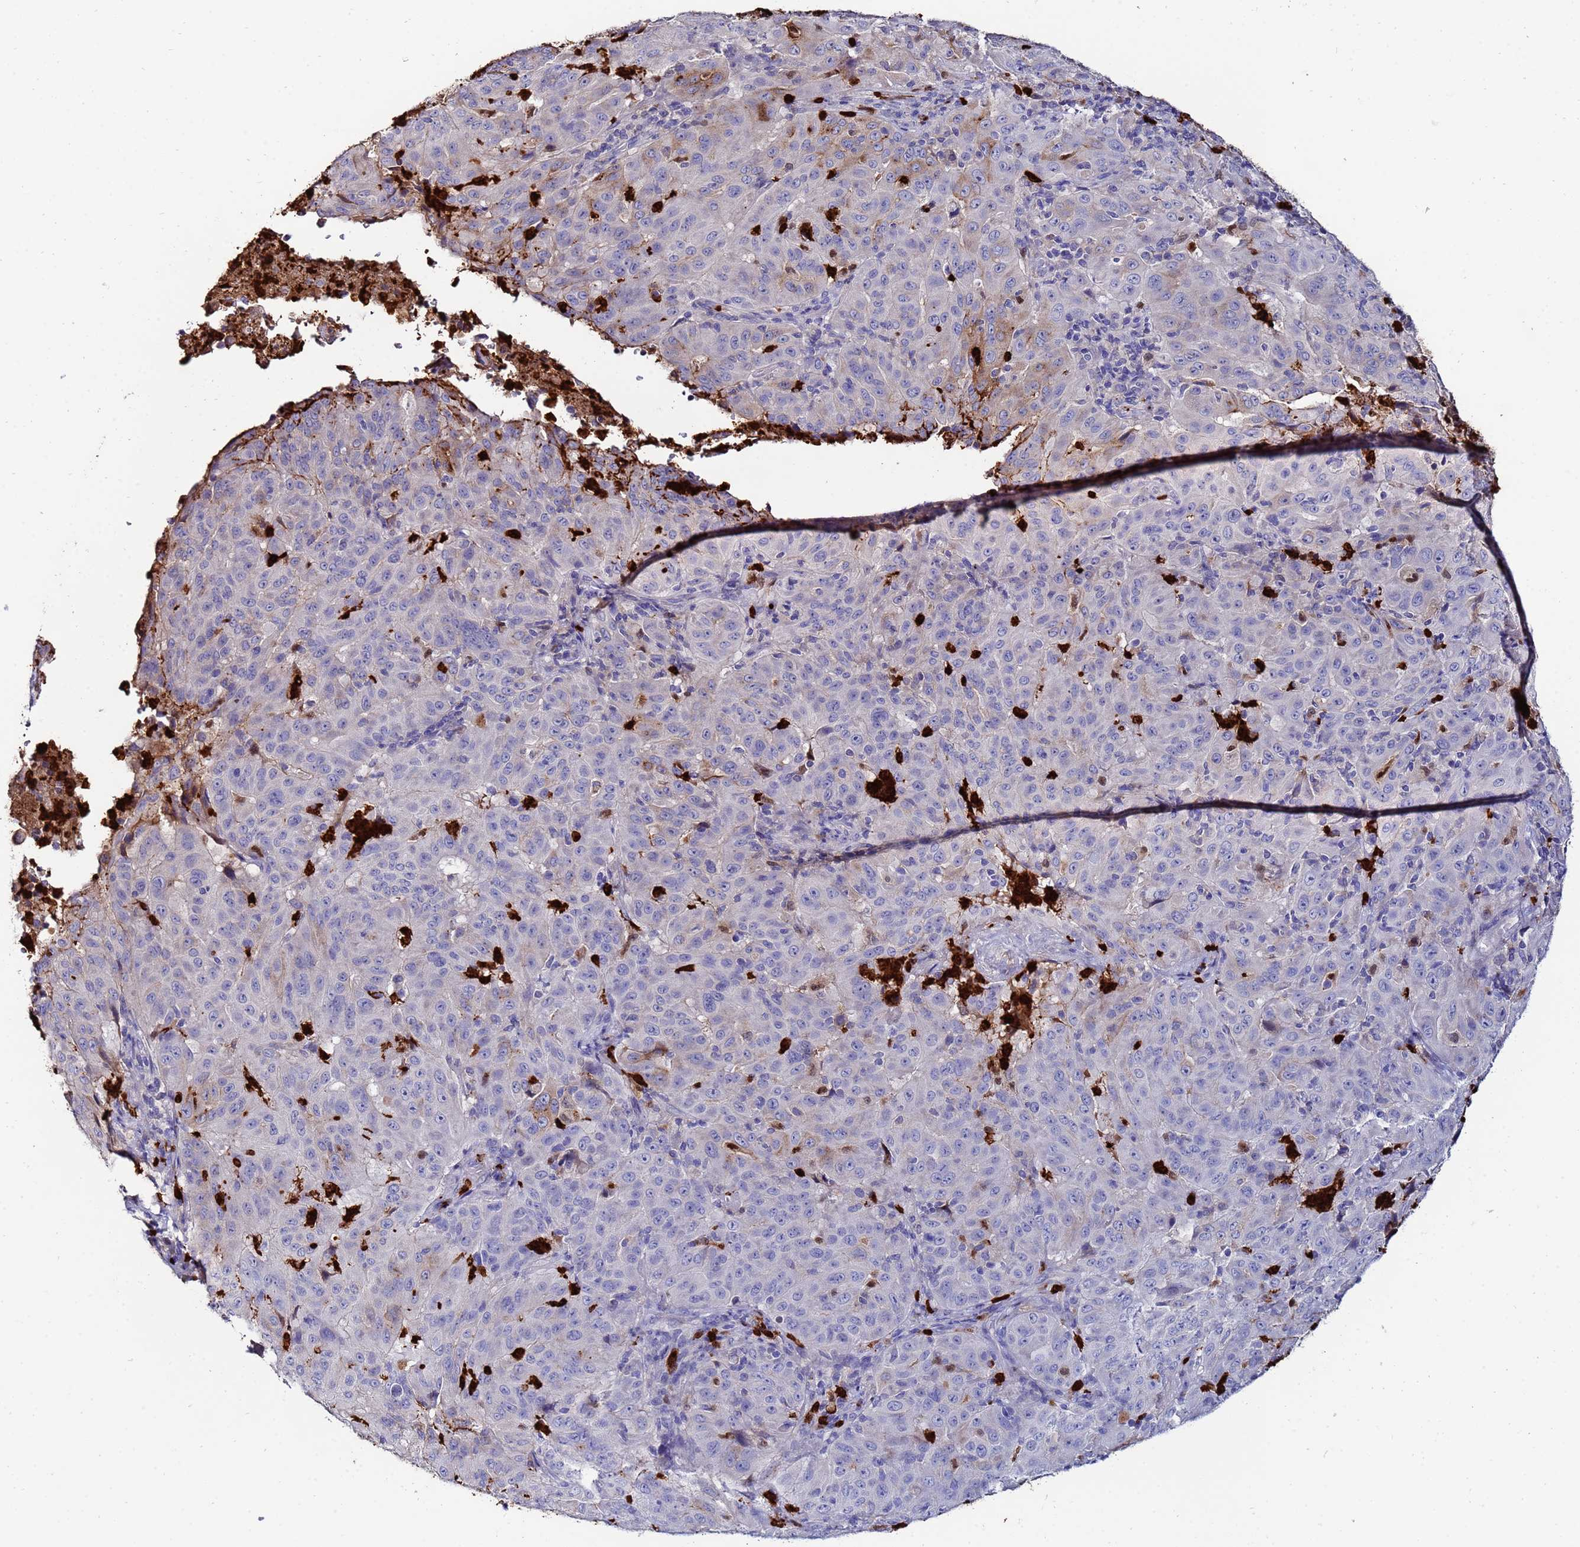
{"staining": {"intensity": "negative", "quantity": "none", "location": "none"}, "tissue": "pancreatic cancer", "cell_type": "Tumor cells", "image_type": "cancer", "snomed": [{"axis": "morphology", "description": "Adenocarcinoma, NOS"}, {"axis": "topography", "description": "Pancreas"}], "caption": "Immunohistochemistry (IHC) of pancreatic adenocarcinoma exhibits no positivity in tumor cells.", "gene": "TUBAL3", "patient": {"sex": "male", "age": 63}}